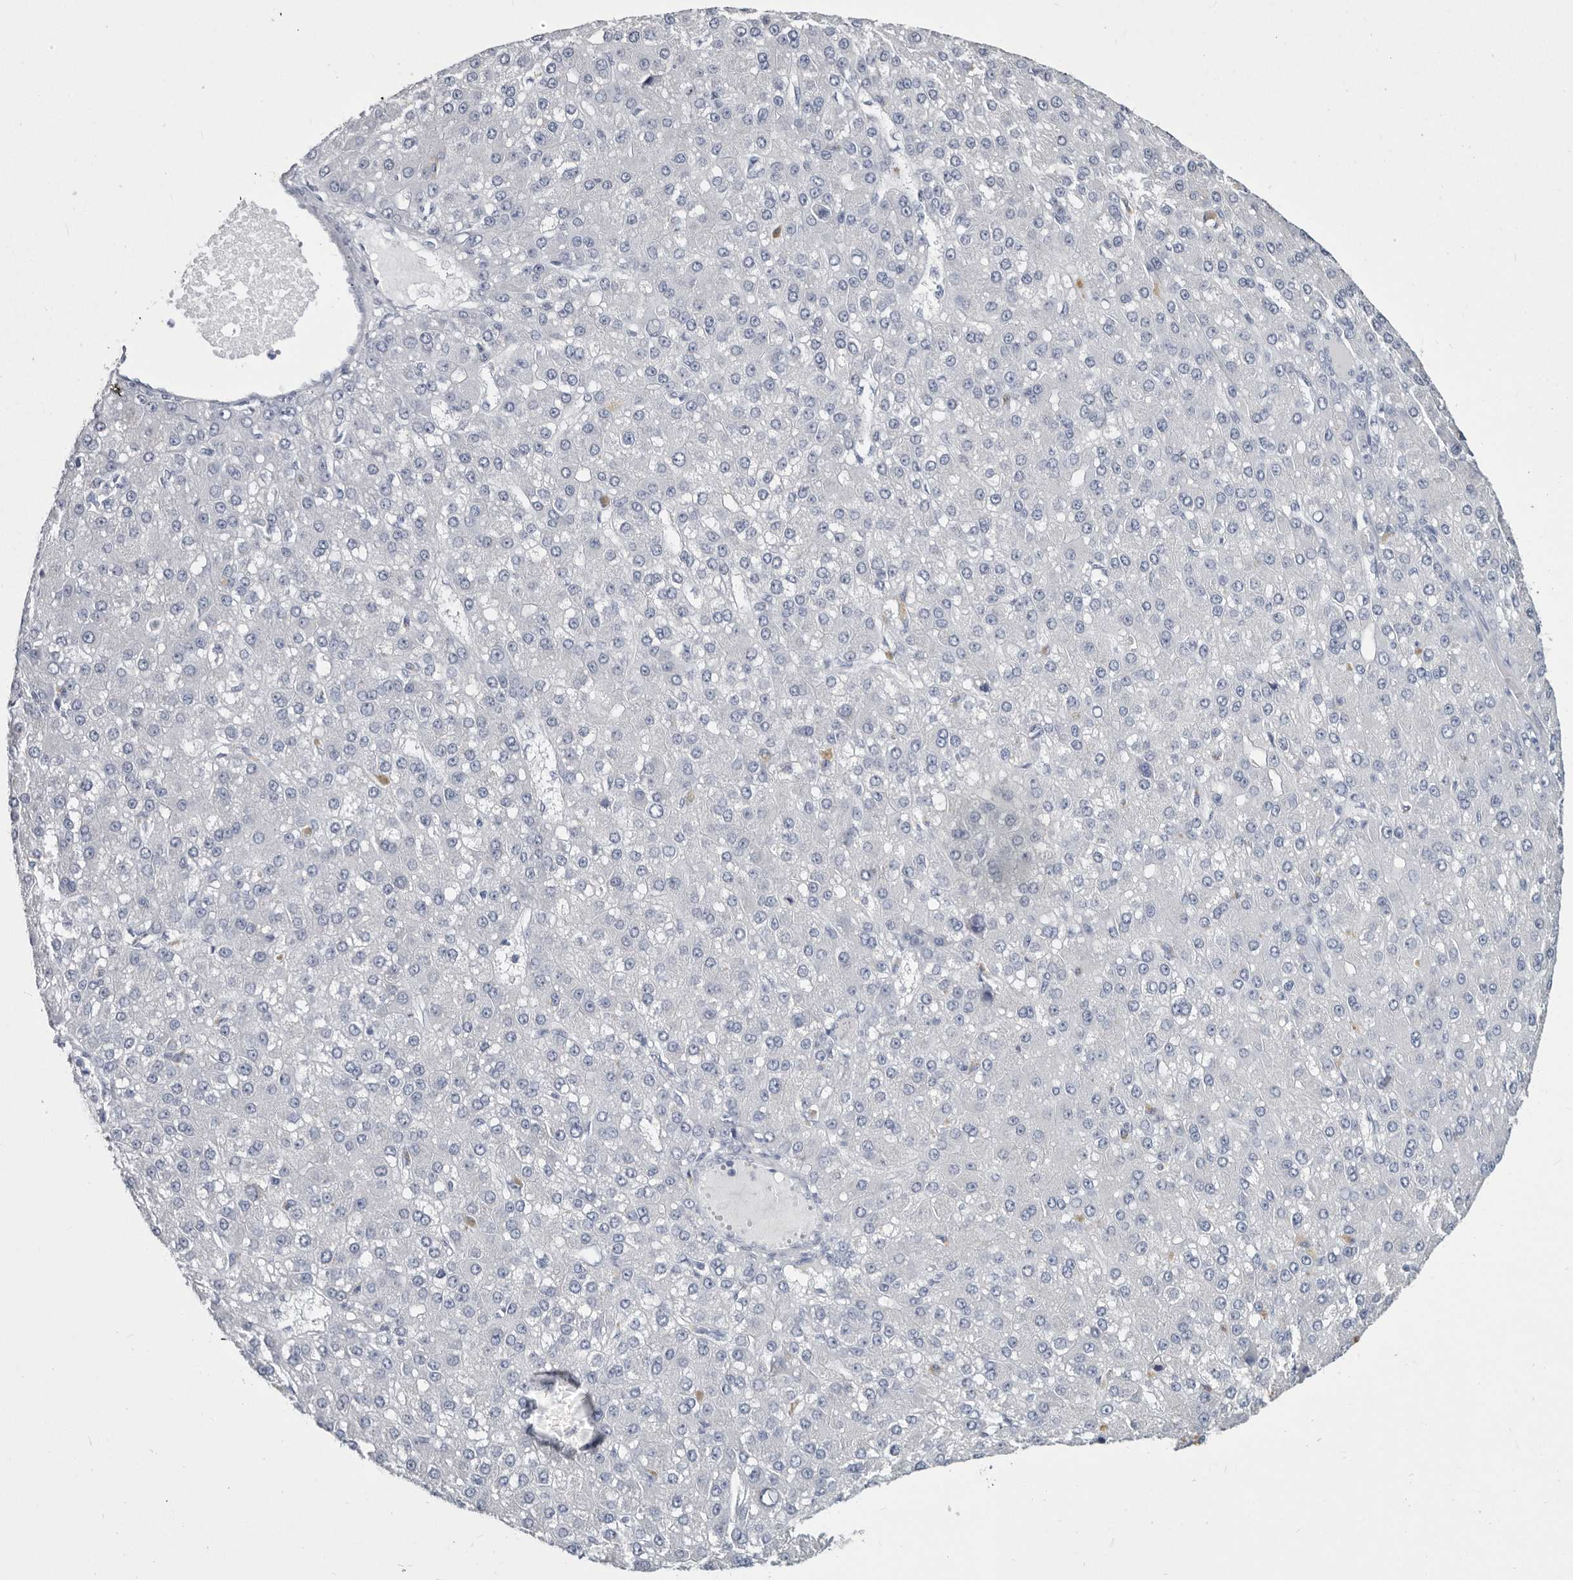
{"staining": {"intensity": "negative", "quantity": "none", "location": "none"}, "tissue": "liver cancer", "cell_type": "Tumor cells", "image_type": "cancer", "snomed": [{"axis": "morphology", "description": "Carcinoma, Hepatocellular, NOS"}, {"axis": "topography", "description": "Liver"}], "caption": "Immunohistochemistry of human liver cancer (hepatocellular carcinoma) exhibits no expression in tumor cells.", "gene": "WRAP73", "patient": {"sex": "male", "age": 67}}